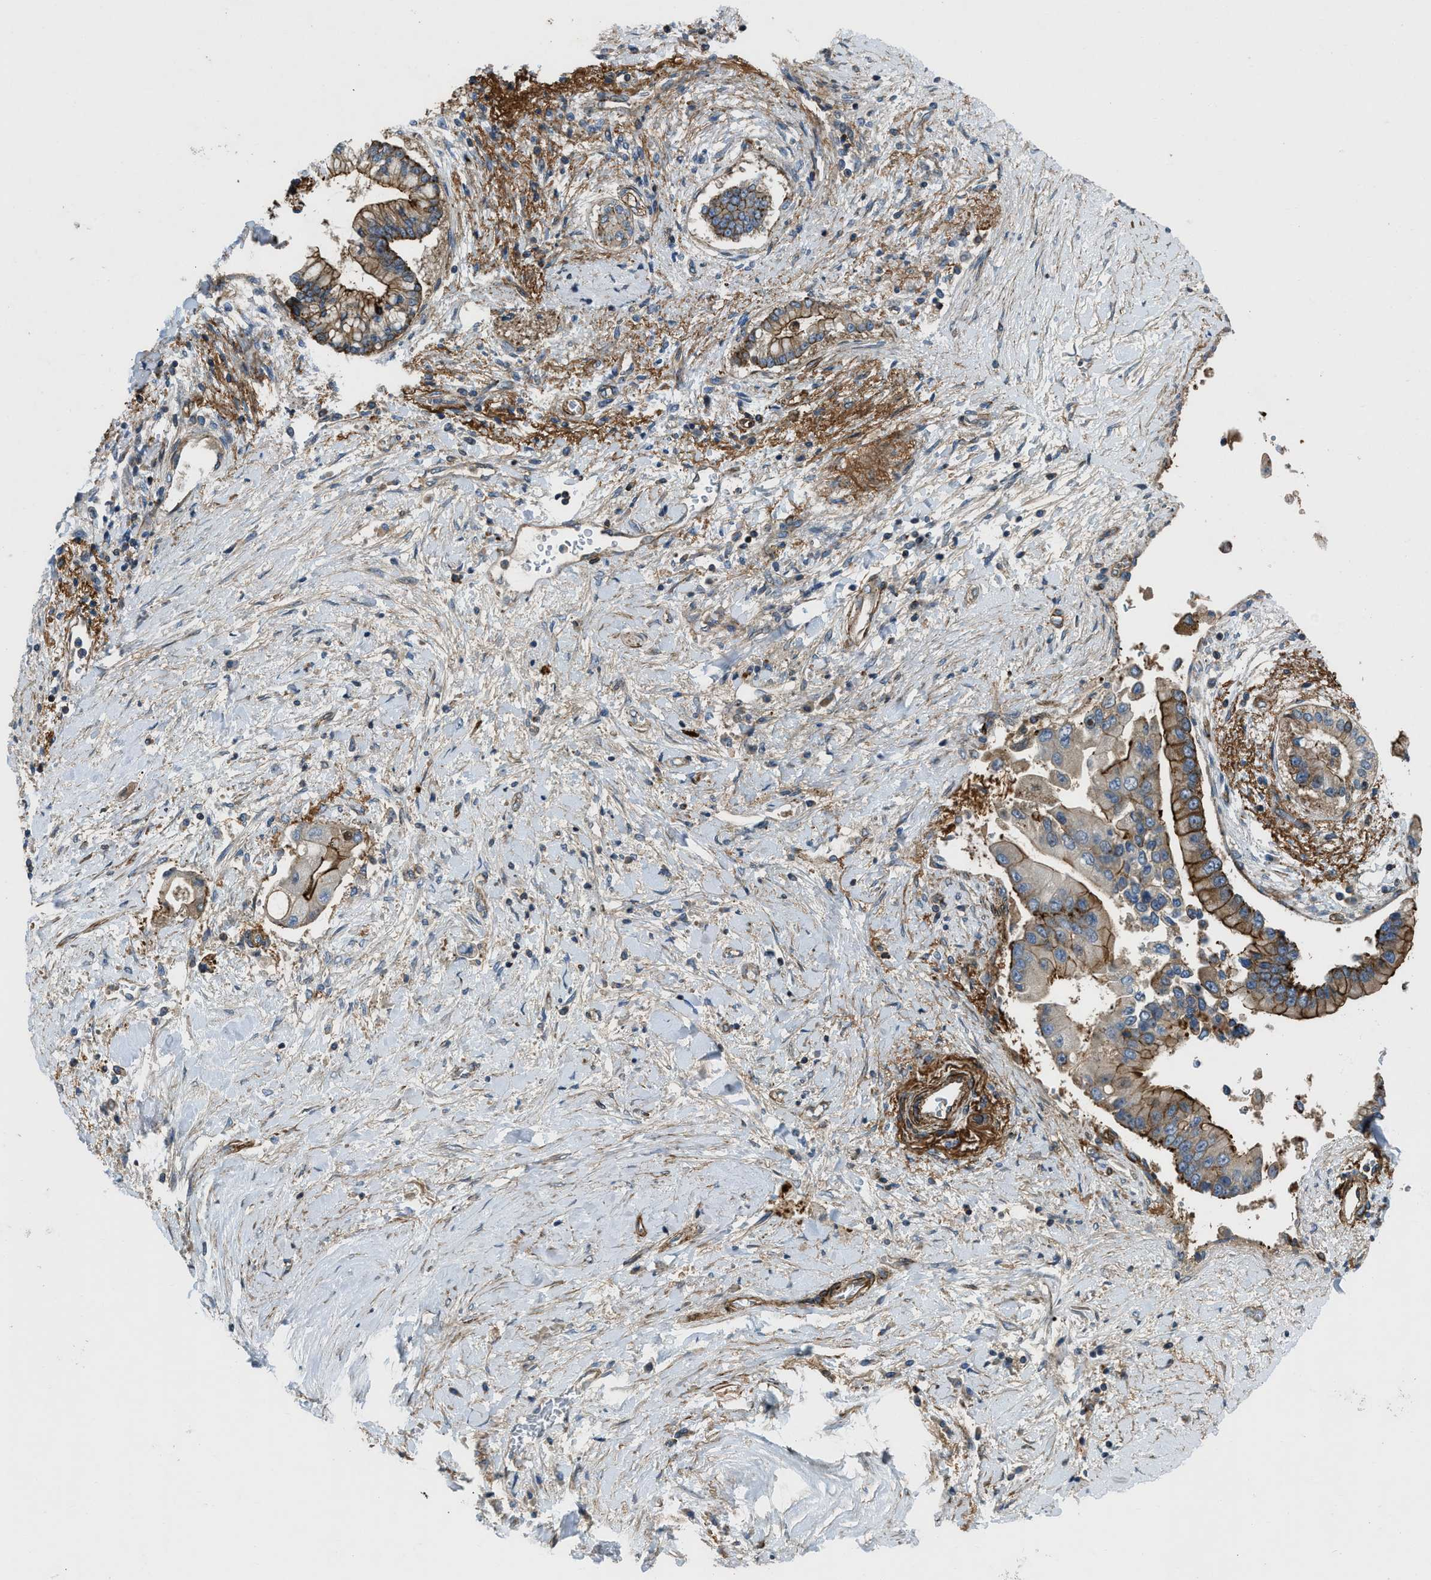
{"staining": {"intensity": "moderate", "quantity": ">75%", "location": "cytoplasmic/membranous"}, "tissue": "liver cancer", "cell_type": "Tumor cells", "image_type": "cancer", "snomed": [{"axis": "morphology", "description": "Cholangiocarcinoma"}, {"axis": "topography", "description": "Liver"}], "caption": "The histopathology image reveals a brown stain indicating the presence of a protein in the cytoplasmic/membranous of tumor cells in liver cancer (cholangiocarcinoma). (IHC, brightfield microscopy, high magnification).", "gene": "NYNRIN", "patient": {"sex": "male", "age": 50}}